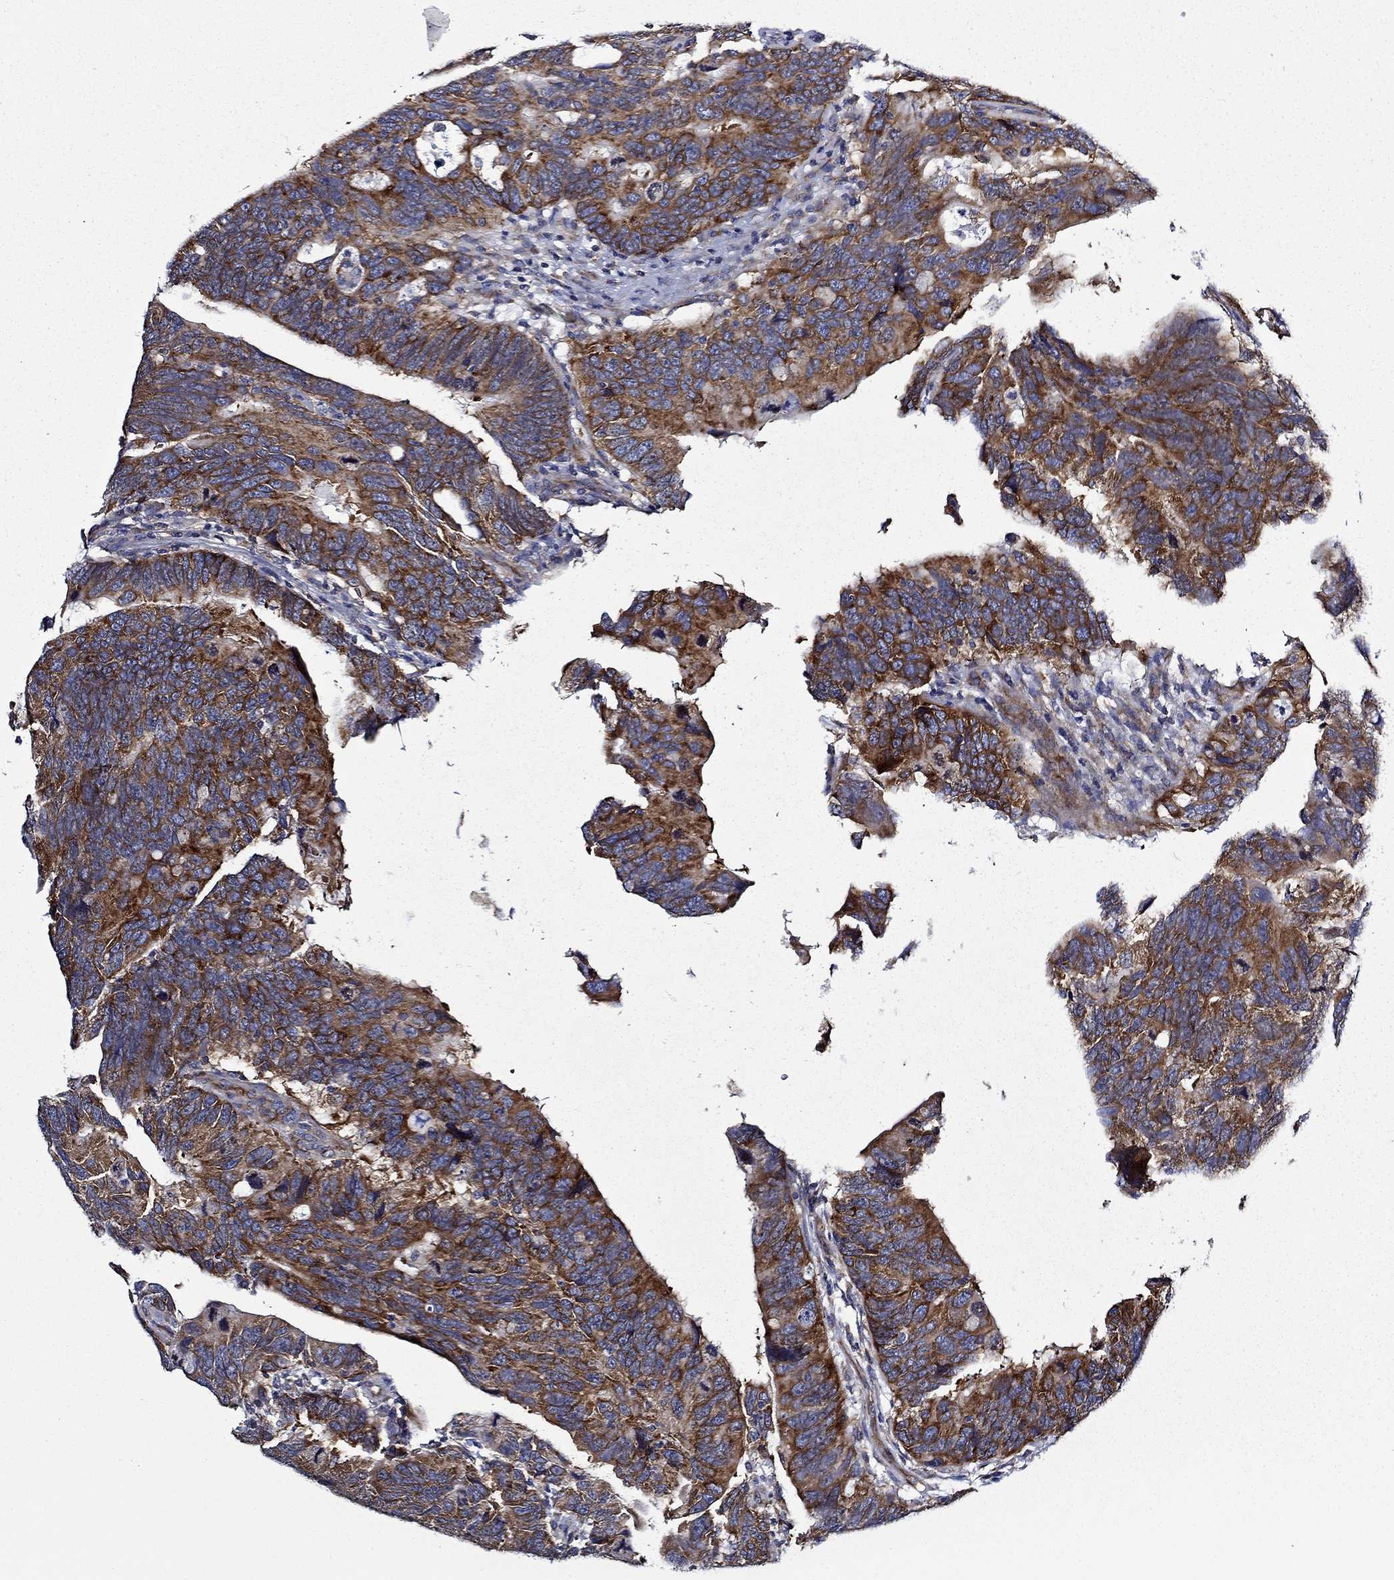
{"staining": {"intensity": "strong", "quantity": "25%-75%", "location": "cytoplasmic/membranous"}, "tissue": "colorectal cancer", "cell_type": "Tumor cells", "image_type": "cancer", "snomed": [{"axis": "morphology", "description": "Adenocarcinoma, NOS"}, {"axis": "topography", "description": "Colon"}], "caption": "A micrograph showing strong cytoplasmic/membranous staining in approximately 25%-75% of tumor cells in colorectal adenocarcinoma, as visualized by brown immunohistochemical staining.", "gene": "FXR1", "patient": {"sex": "female", "age": 77}}